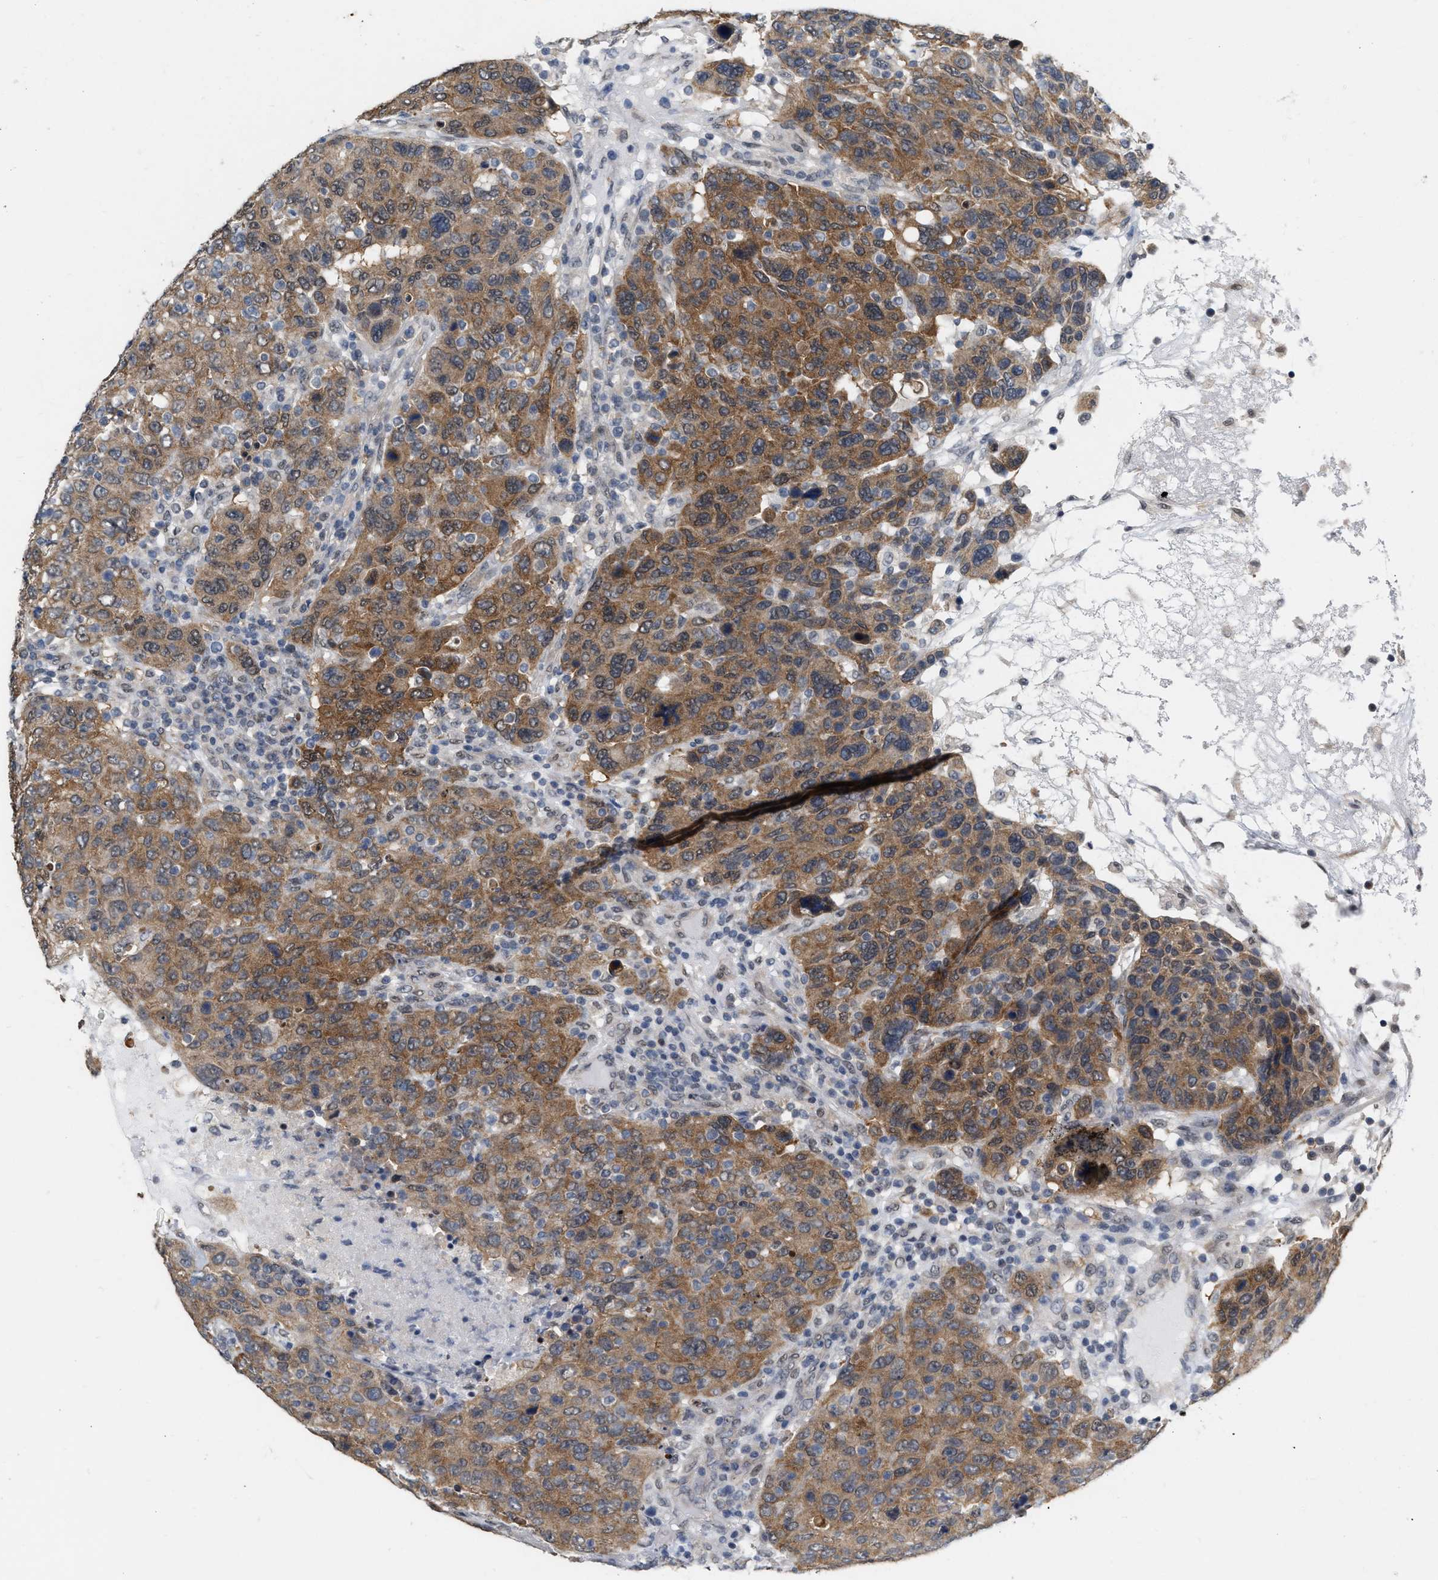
{"staining": {"intensity": "moderate", "quantity": ">75%", "location": "cytoplasmic/membranous"}, "tissue": "breast cancer", "cell_type": "Tumor cells", "image_type": "cancer", "snomed": [{"axis": "morphology", "description": "Duct carcinoma"}, {"axis": "topography", "description": "Breast"}], "caption": "Human infiltrating ductal carcinoma (breast) stained for a protein (brown) reveals moderate cytoplasmic/membranous positive positivity in about >75% of tumor cells.", "gene": "RUVBL1", "patient": {"sex": "female", "age": 37}}